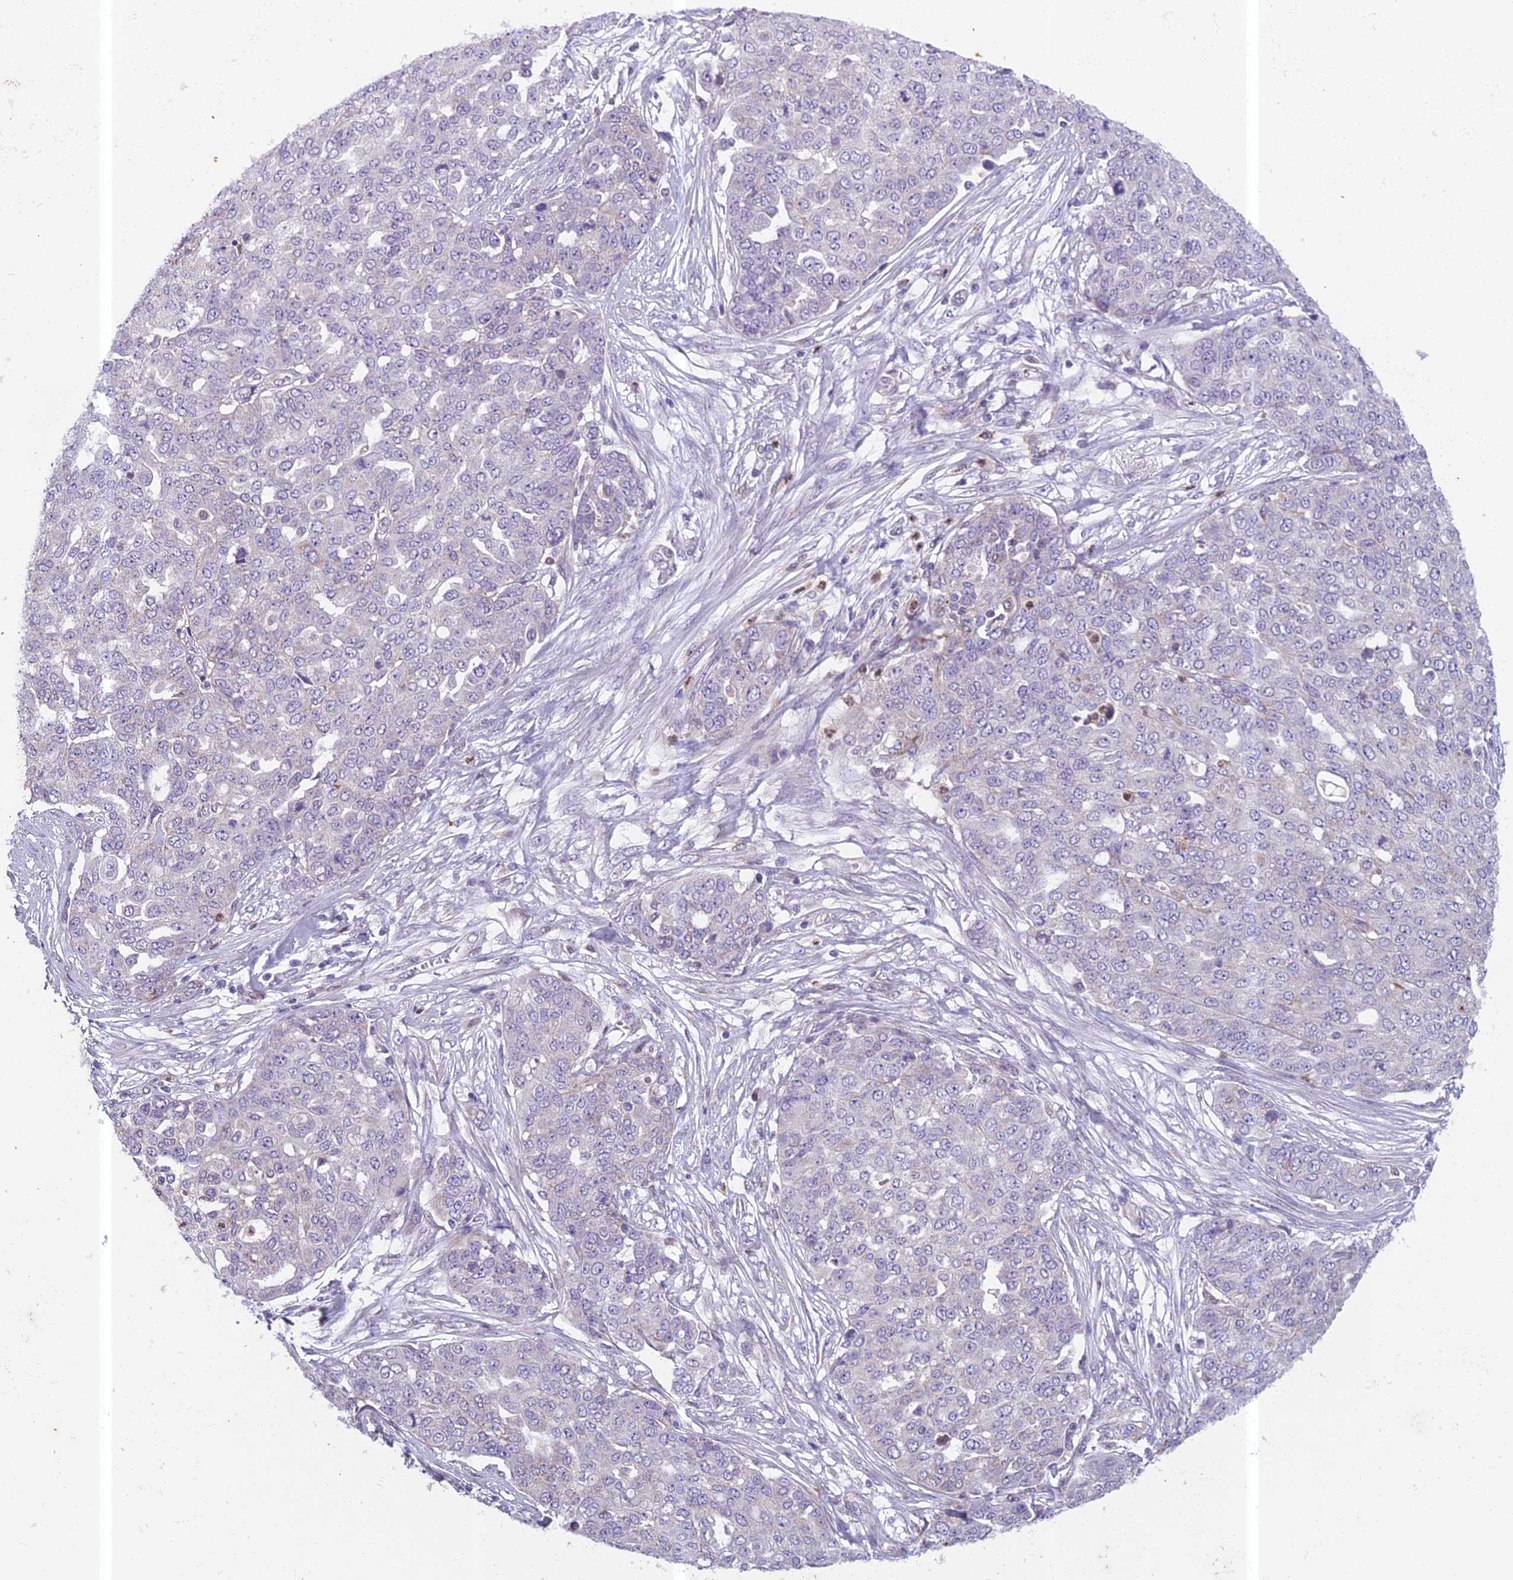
{"staining": {"intensity": "negative", "quantity": "none", "location": "none"}, "tissue": "ovarian cancer", "cell_type": "Tumor cells", "image_type": "cancer", "snomed": [{"axis": "morphology", "description": "Cystadenocarcinoma, serous, NOS"}, {"axis": "topography", "description": "Soft tissue"}, {"axis": "topography", "description": "Ovary"}], "caption": "Tumor cells show no significant protein expression in serous cystadenocarcinoma (ovarian). (DAB (3,3'-diaminobenzidine) immunohistochemistry (IHC), high magnification).", "gene": "ENSG00000188897", "patient": {"sex": "female", "age": 57}}